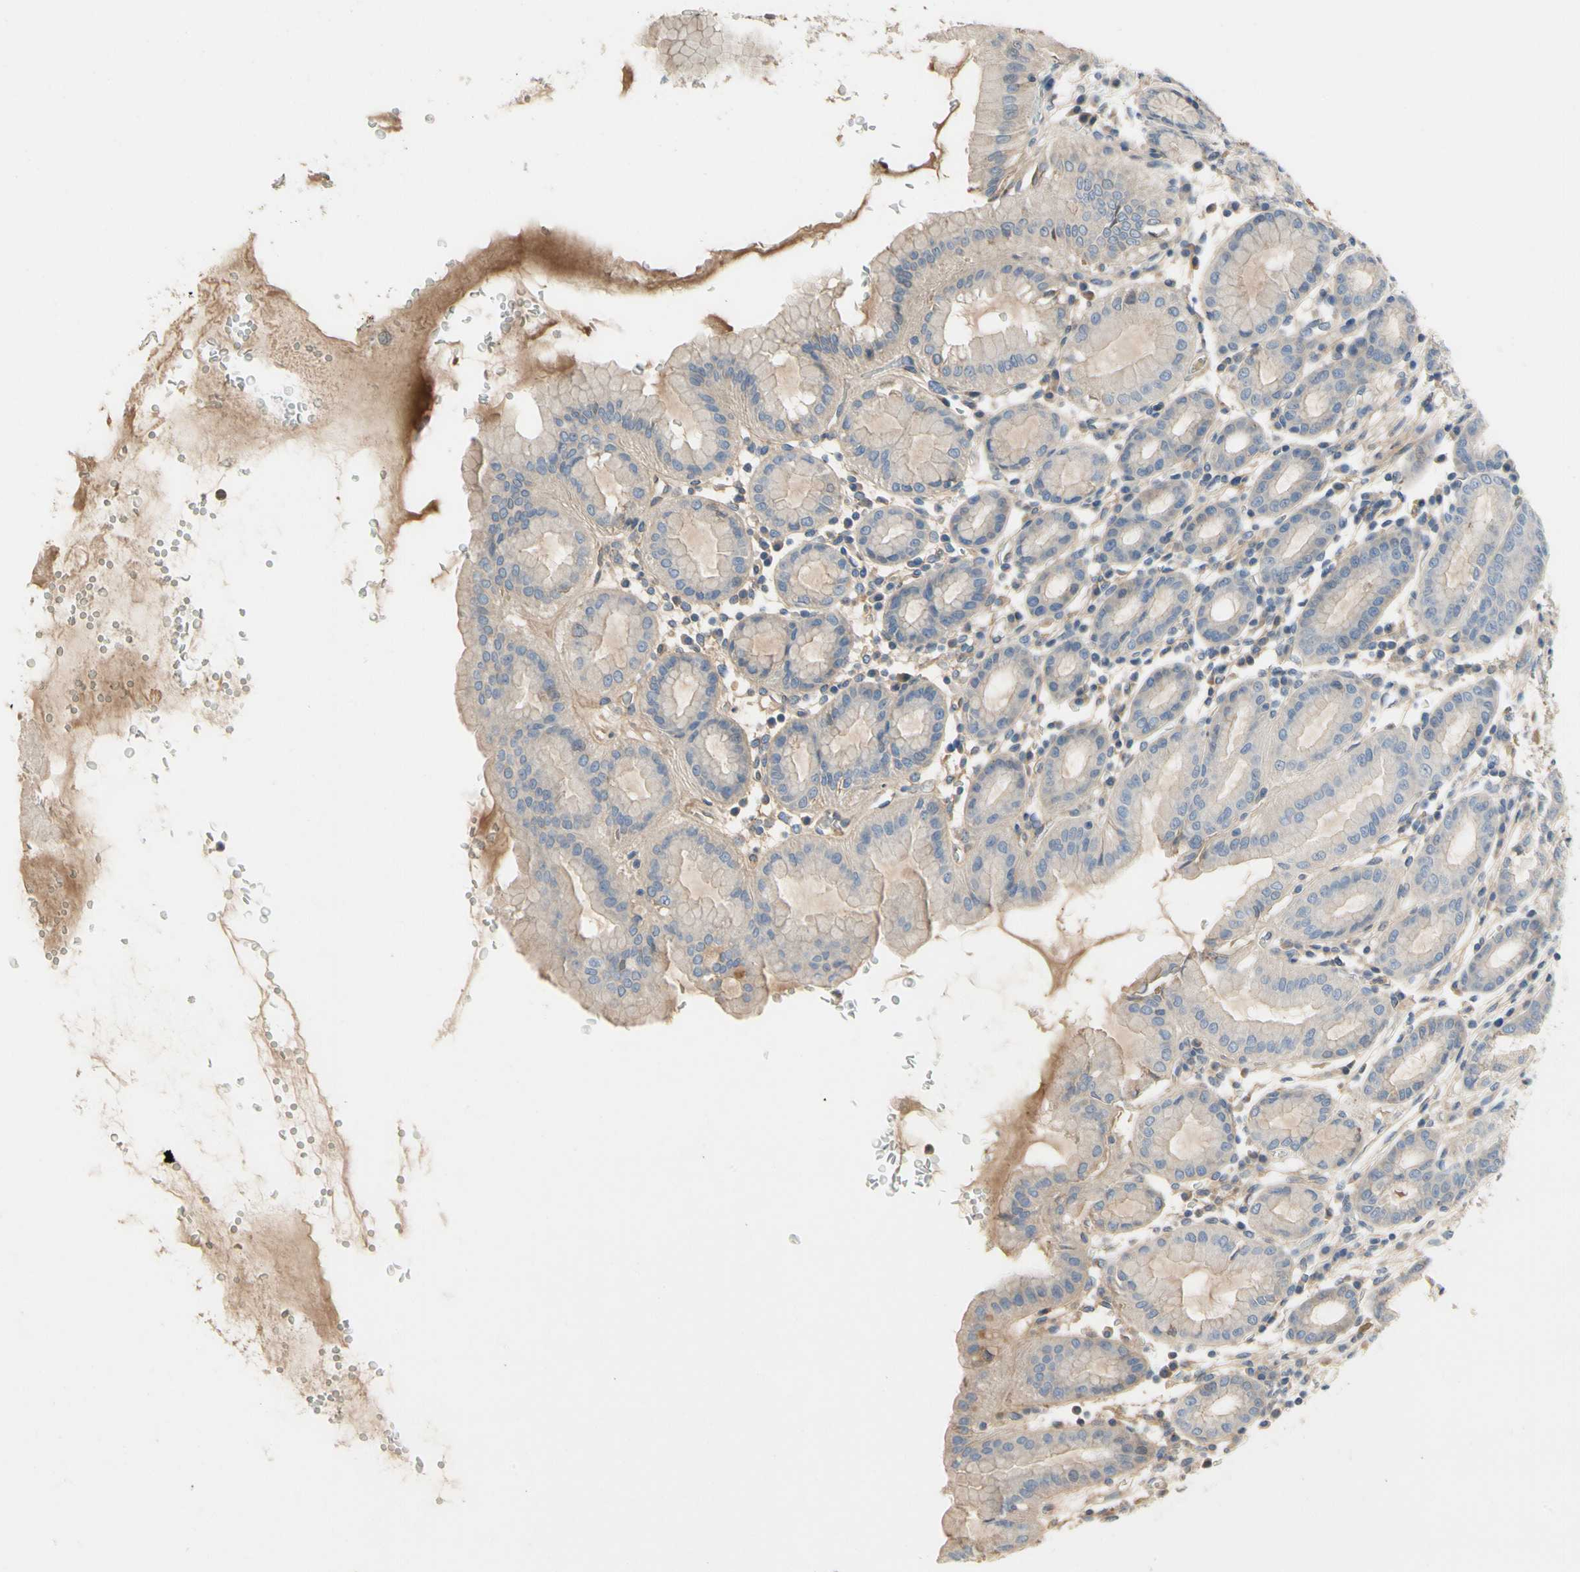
{"staining": {"intensity": "moderate", "quantity": "<25%", "location": "cytoplasmic/membranous"}, "tissue": "stomach", "cell_type": "Glandular cells", "image_type": "normal", "snomed": [{"axis": "morphology", "description": "Normal tissue, NOS"}, {"axis": "topography", "description": "Stomach, upper"}], "caption": "Benign stomach shows moderate cytoplasmic/membranous positivity in about <25% of glandular cells.", "gene": "CRTAC1", "patient": {"sex": "male", "age": 68}}